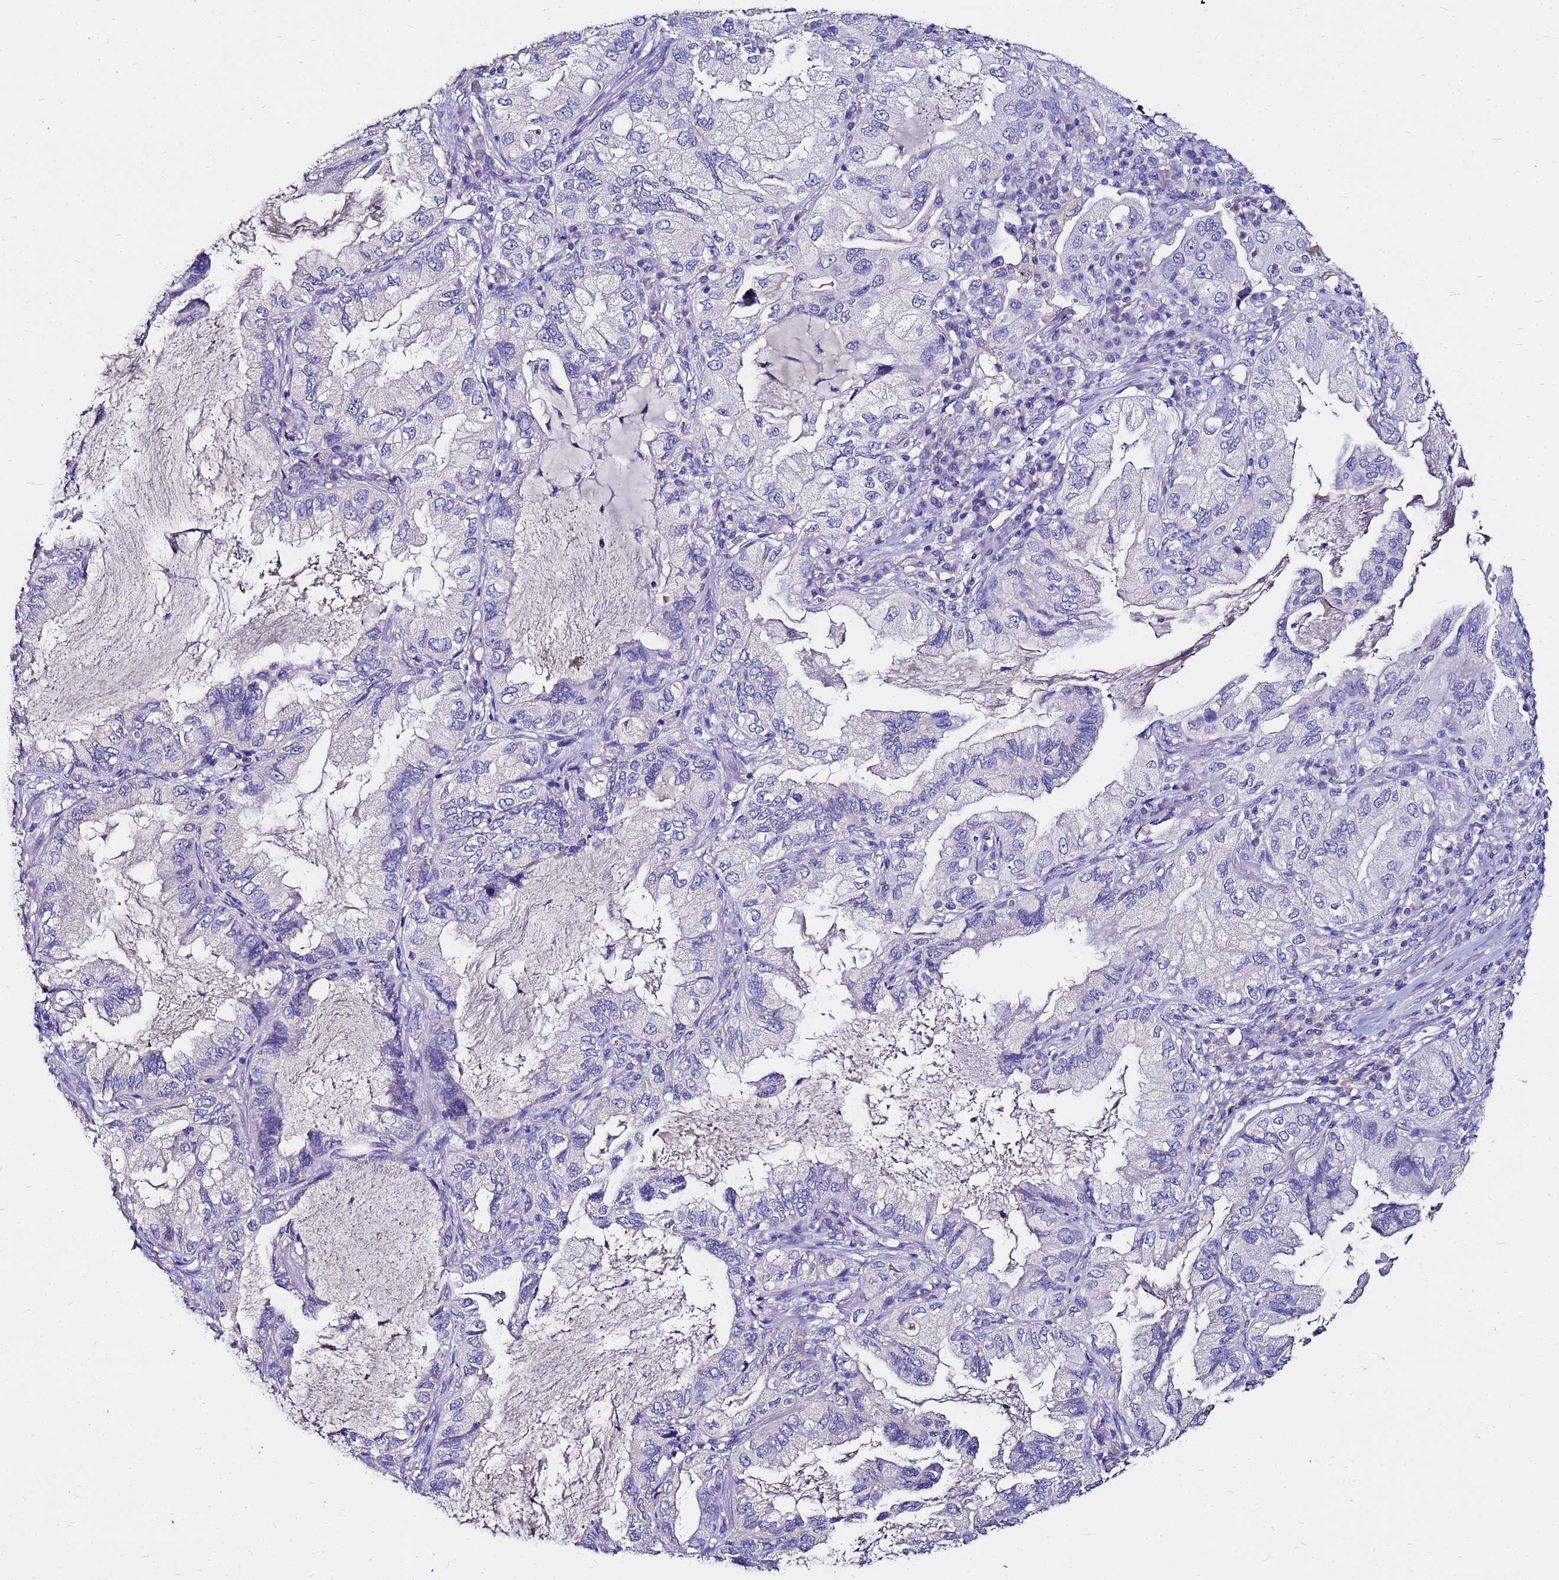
{"staining": {"intensity": "negative", "quantity": "none", "location": "none"}, "tissue": "lung cancer", "cell_type": "Tumor cells", "image_type": "cancer", "snomed": [{"axis": "morphology", "description": "Adenocarcinoma, NOS"}, {"axis": "topography", "description": "Lung"}], "caption": "The immunohistochemistry (IHC) histopathology image has no significant positivity in tumor cells of lung cancer (adenocarcinoma) tissue.", "gene": "FAM183A", "patient": {"sex": "female", "age": 69}}